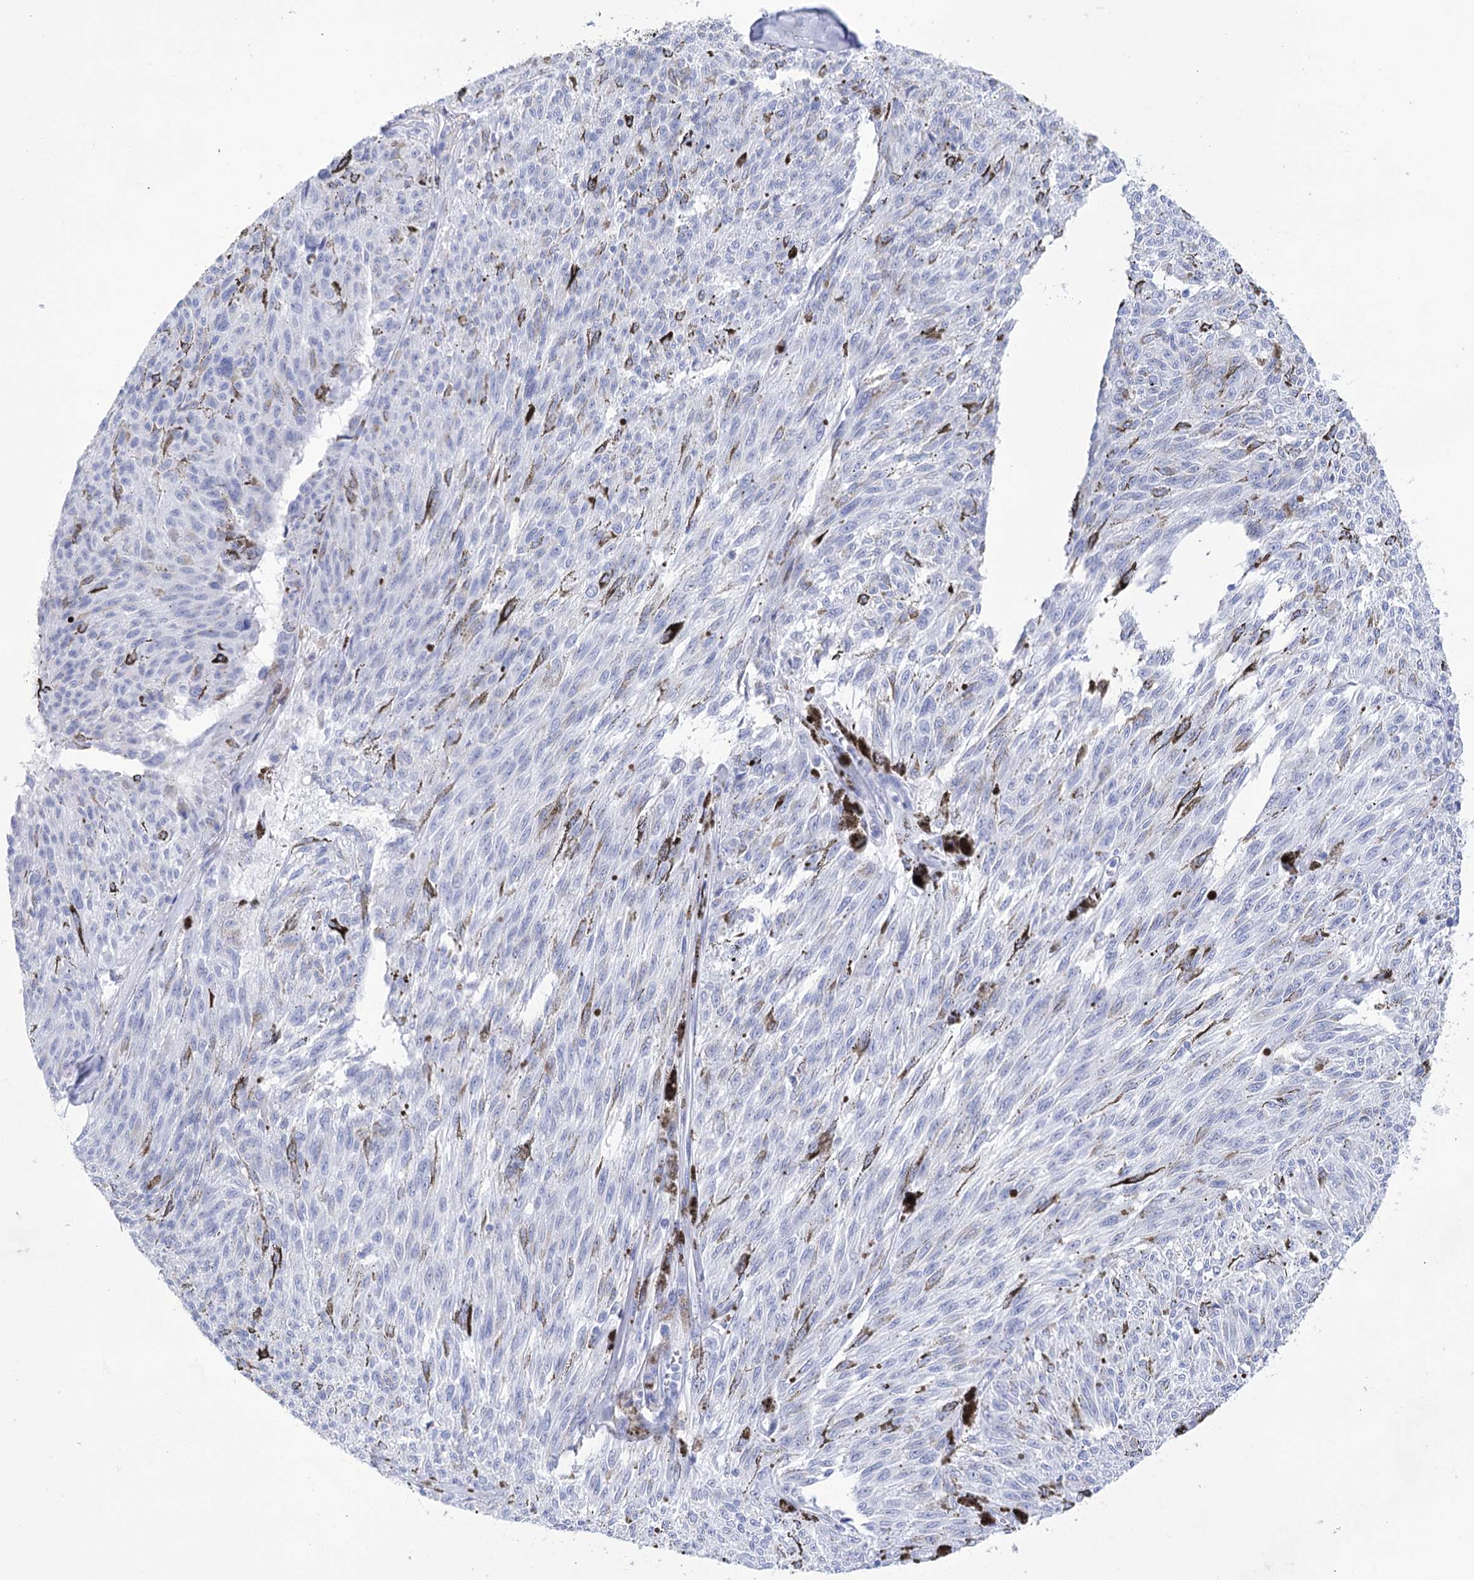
{"staining": {"intensity": "negative", "quantity": "none", "location": "none"}, "tissue": "melanoma", "cell_type": "Tumor cells", "image_type": "cancer", "snomed": [{"axis": "morphology", "description": "Malignant melanoma, NOS"}, {"axis": "topography", "description": "Skin"}], "caption": "Immunohistochemical staining of melanoma exhibits no significant staining in tumor cells.", "gene": "LALBA", "patient": {"sex": "female", "age": 72}}